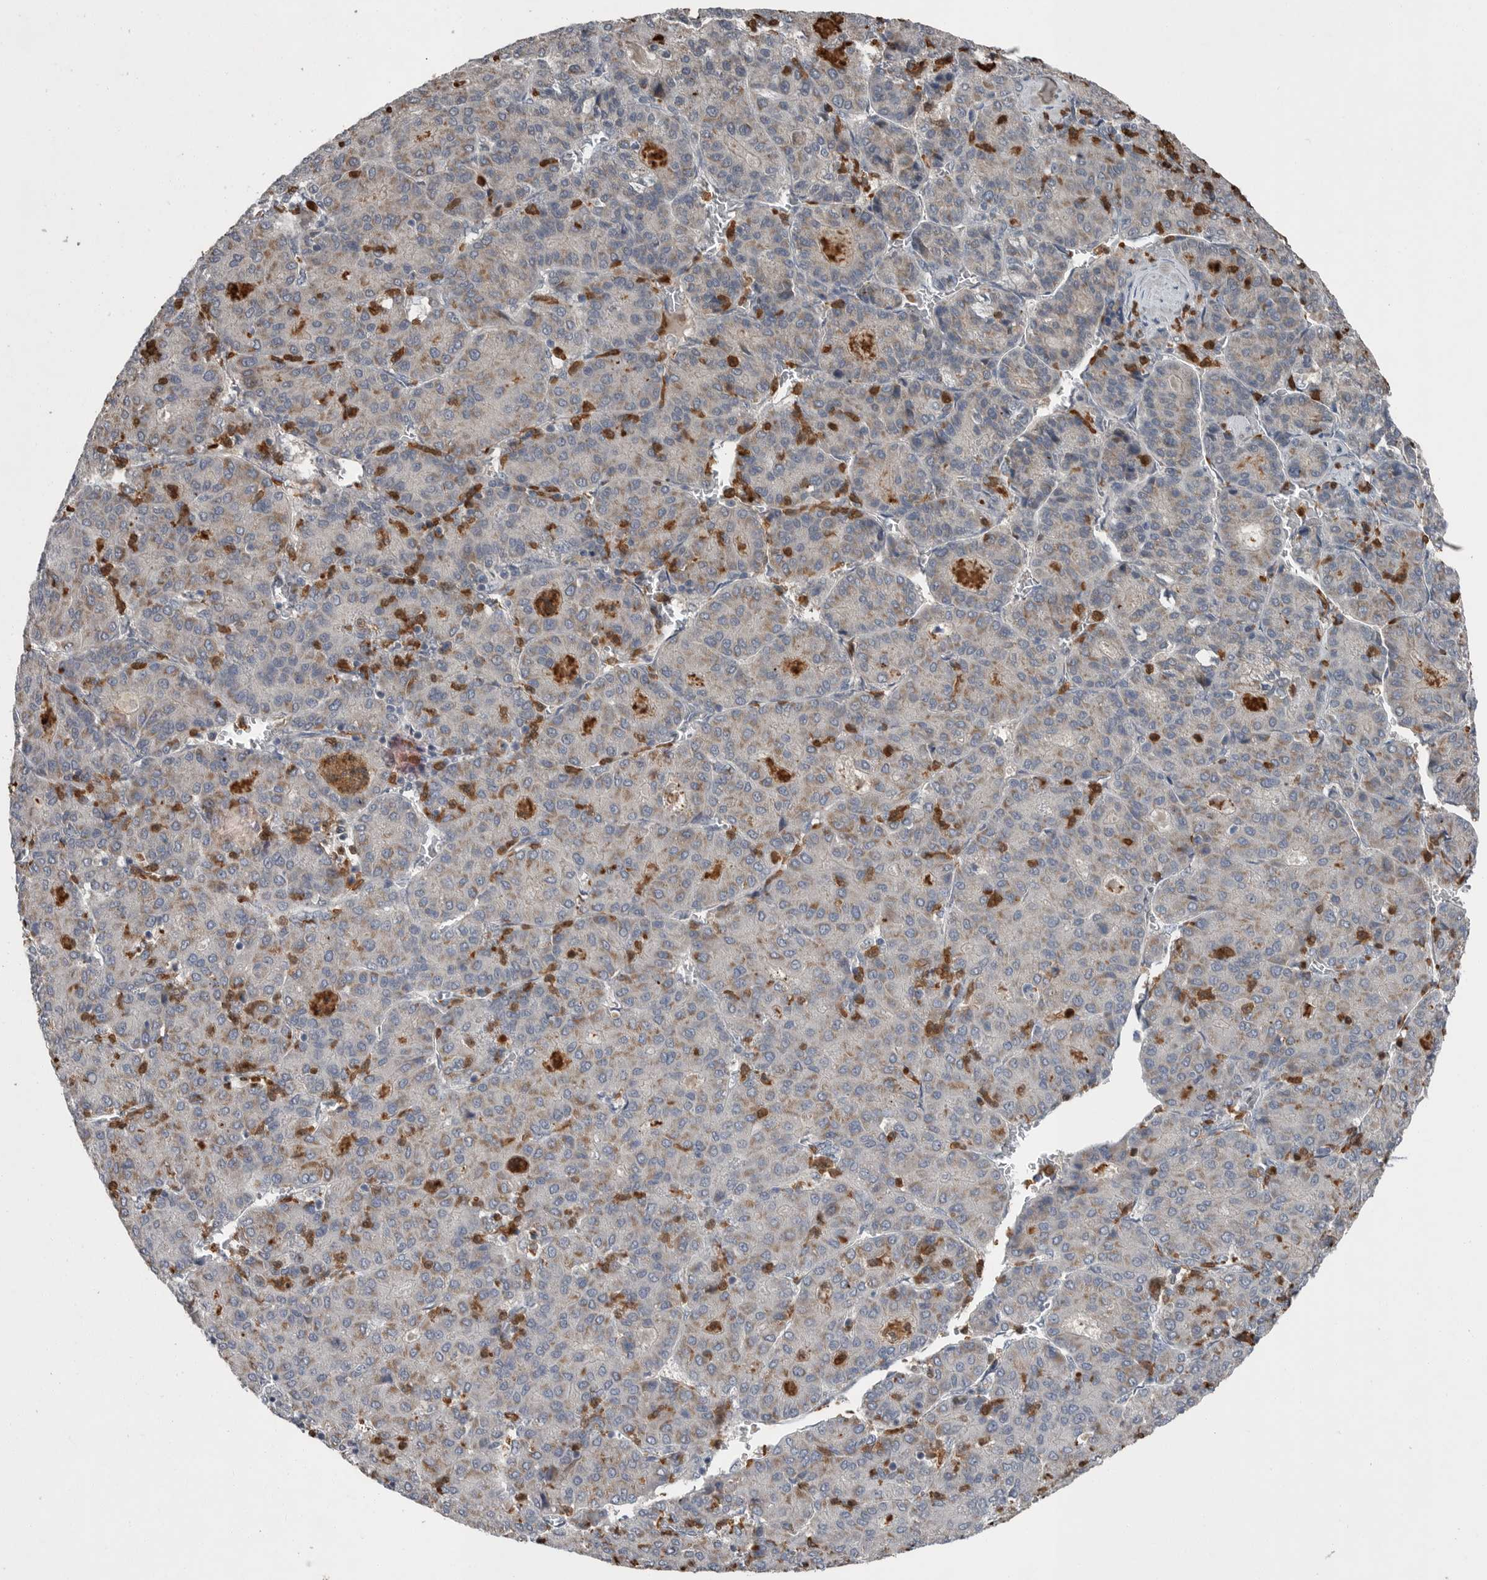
{"staining": {"intensity": "weak", "quantity": "25%-75%", "location": "cytoplasmic/membranous"}, "tissue": "liver cancer", "cell_type": "Tumor cells", "image_type": "cancer", "snomed": [{"axis": "morphology", "description": "Carcinoma, Hepatocellular, NOS"}, {"axis": "topography", "description": "Liver"}], "caption": "Weak cytoplasmic/membranous protein expression is seen in approximately 25%-75% of tumor cells in liver cancer.", "gene": "SCP2", "patient": {"sex": "male", "age": 65}}